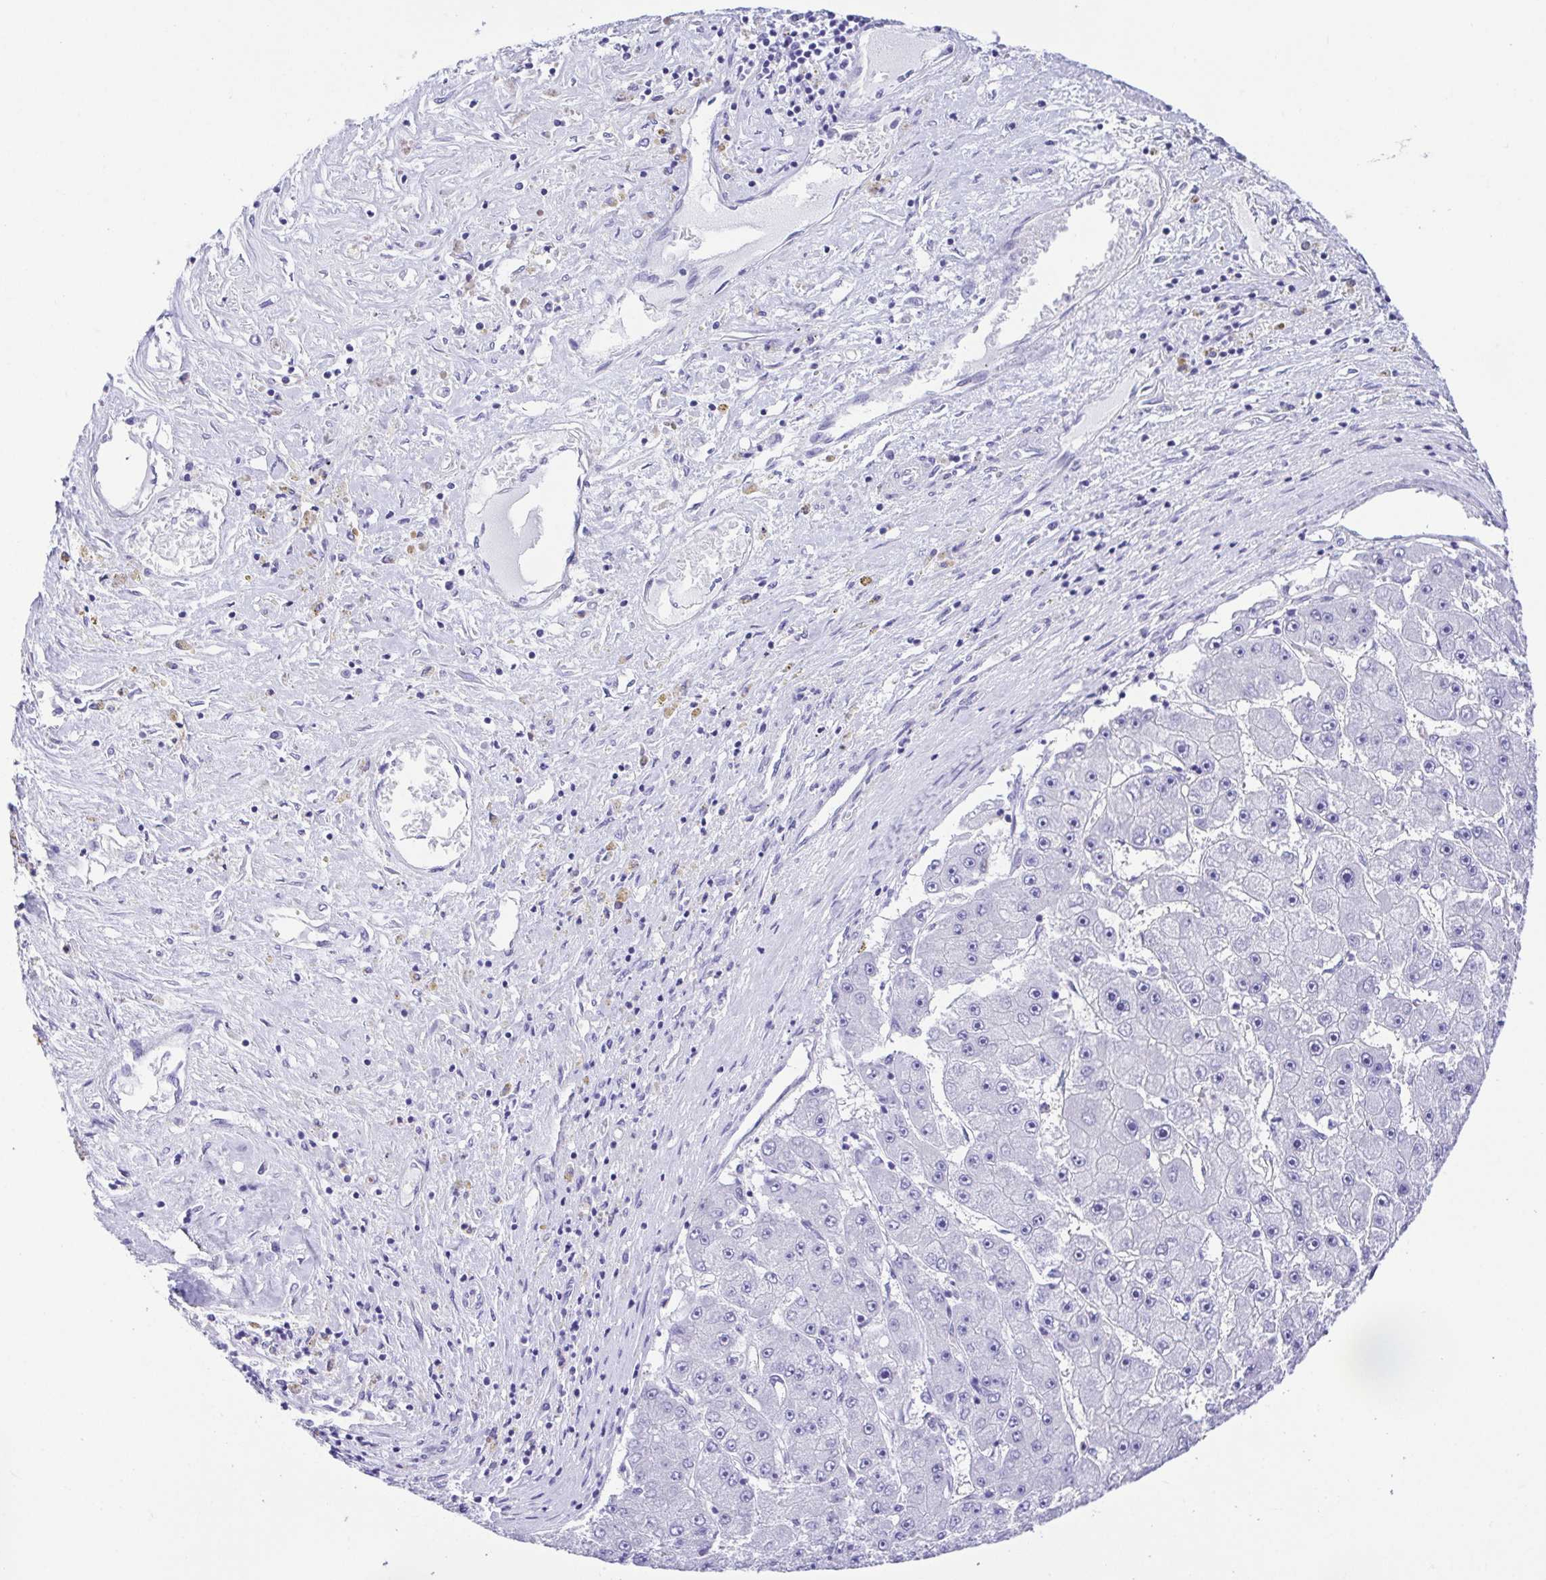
{"staining": {"intensity": "negative", "quantity": "none", "location": "none"}, "tissue": "liver cancer", "cell_type": "Tumor cells", "image_type": "cancer", "snomed": [{"axis": "morphology", "description": "Carcinoma, Hepatocellular, NOS"}, {"axis": "topography", "description": "Liver"}], "caption": "This is an IHC micrograph of hepatocellular carcinoma (liver). There is no positivity in tumor cells.", "gene": "LUZP4", "patient": {"sex": "female", "age": 61}}